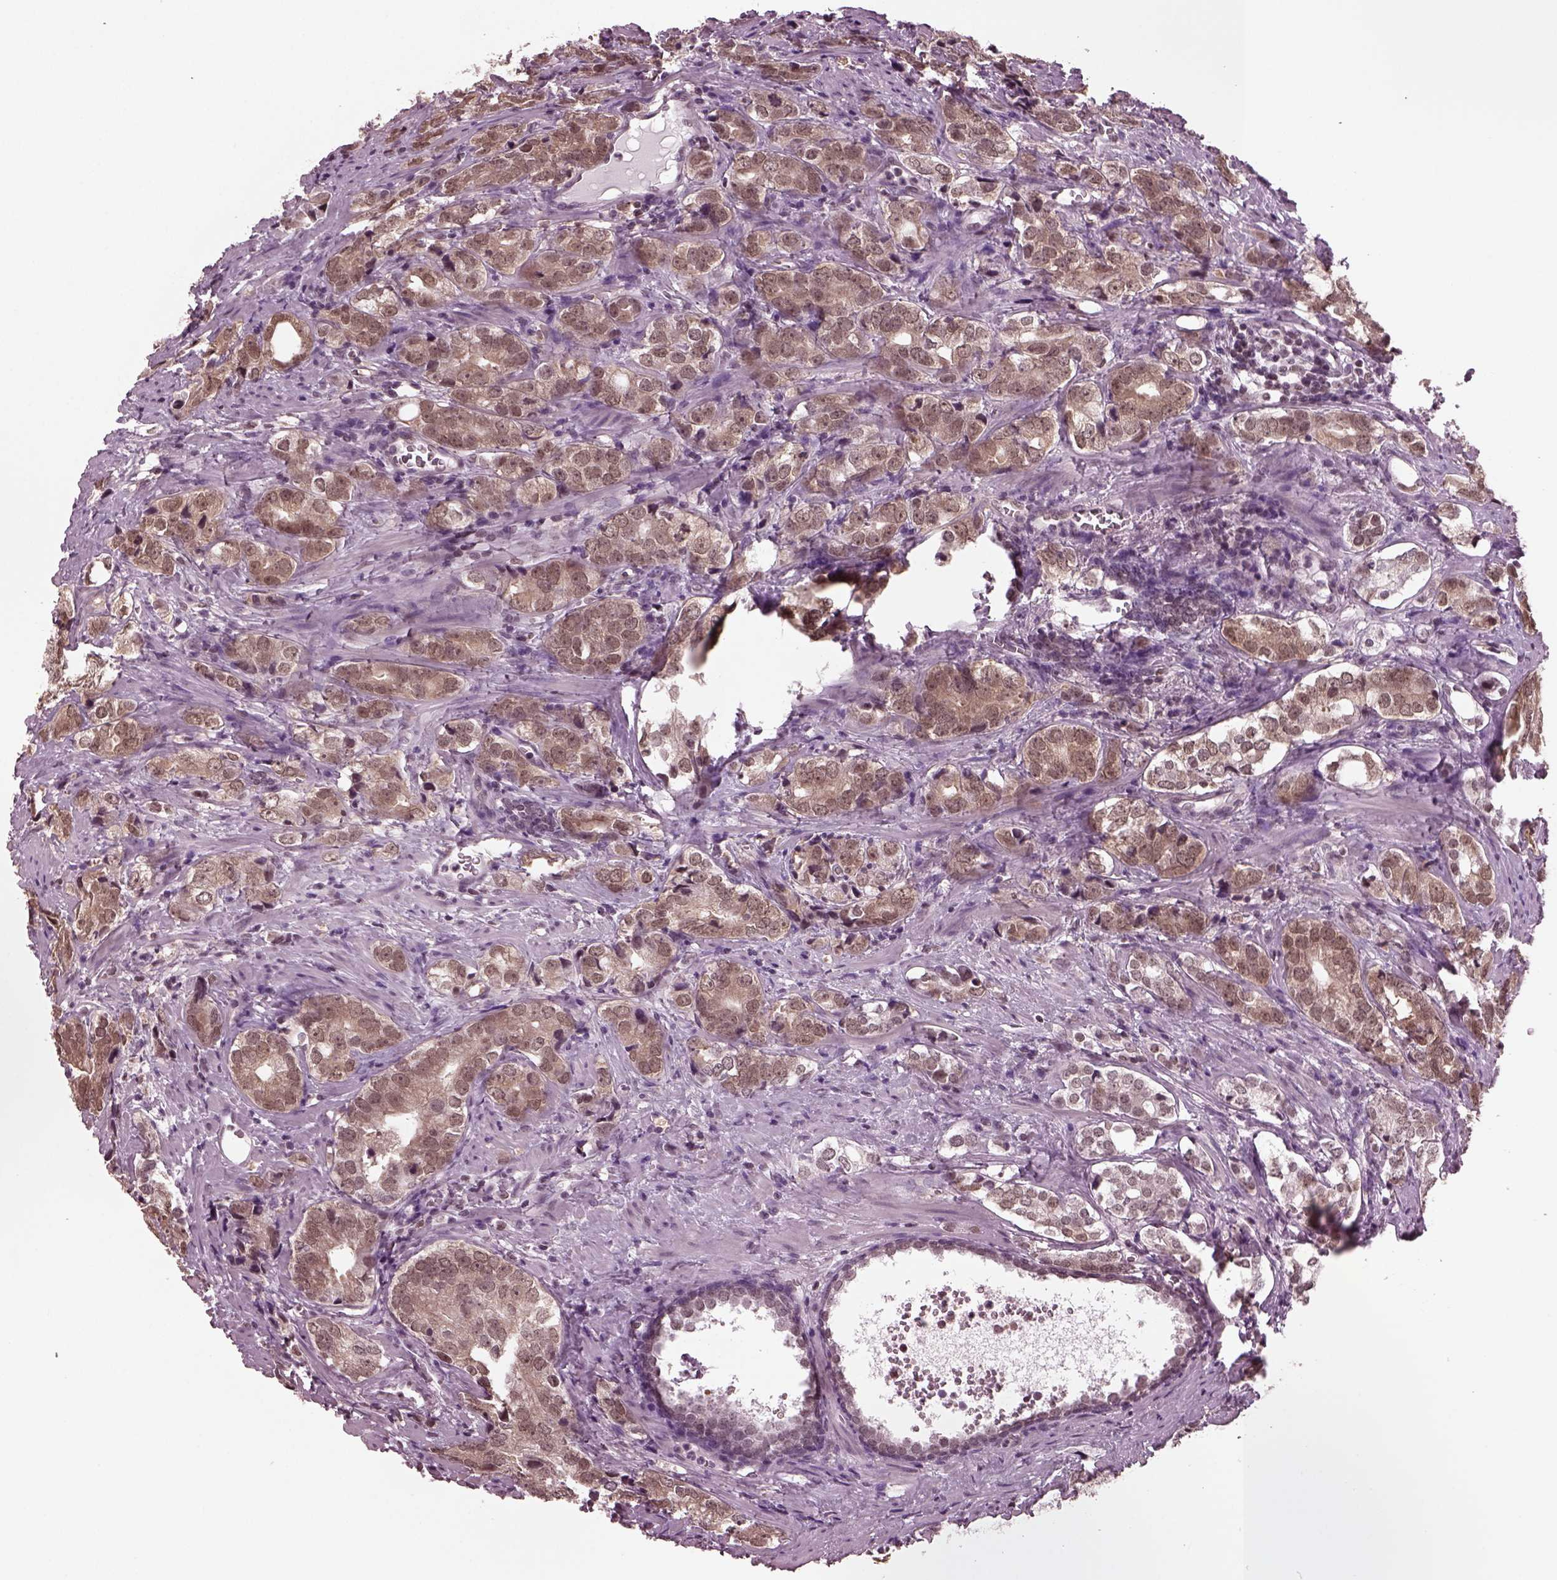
{"staining": {"intensity": "weak", "quantity": ">75%", "location": "cytoplasmic/membranous,nuclear"}, "tissue": "prostate cancer", "cell_type": "Tumor cells", "image_type": "cancer", "snomed": [{"axis": "morphology", "description": "Adenocarcinoma, NOS"}, {"axis": "topography", "description": "Prostate and seminal vesicle, NOS"}], "caption": "The photomicrograph displays staining of prostate cancer (adenocarcinoma), revealing weak cytoplasmic/membranous and nuclear protein expression (brown color) within tumor cells.", "gene": "RUVBL2", "patient": {"sex": "male", "age": 63}}